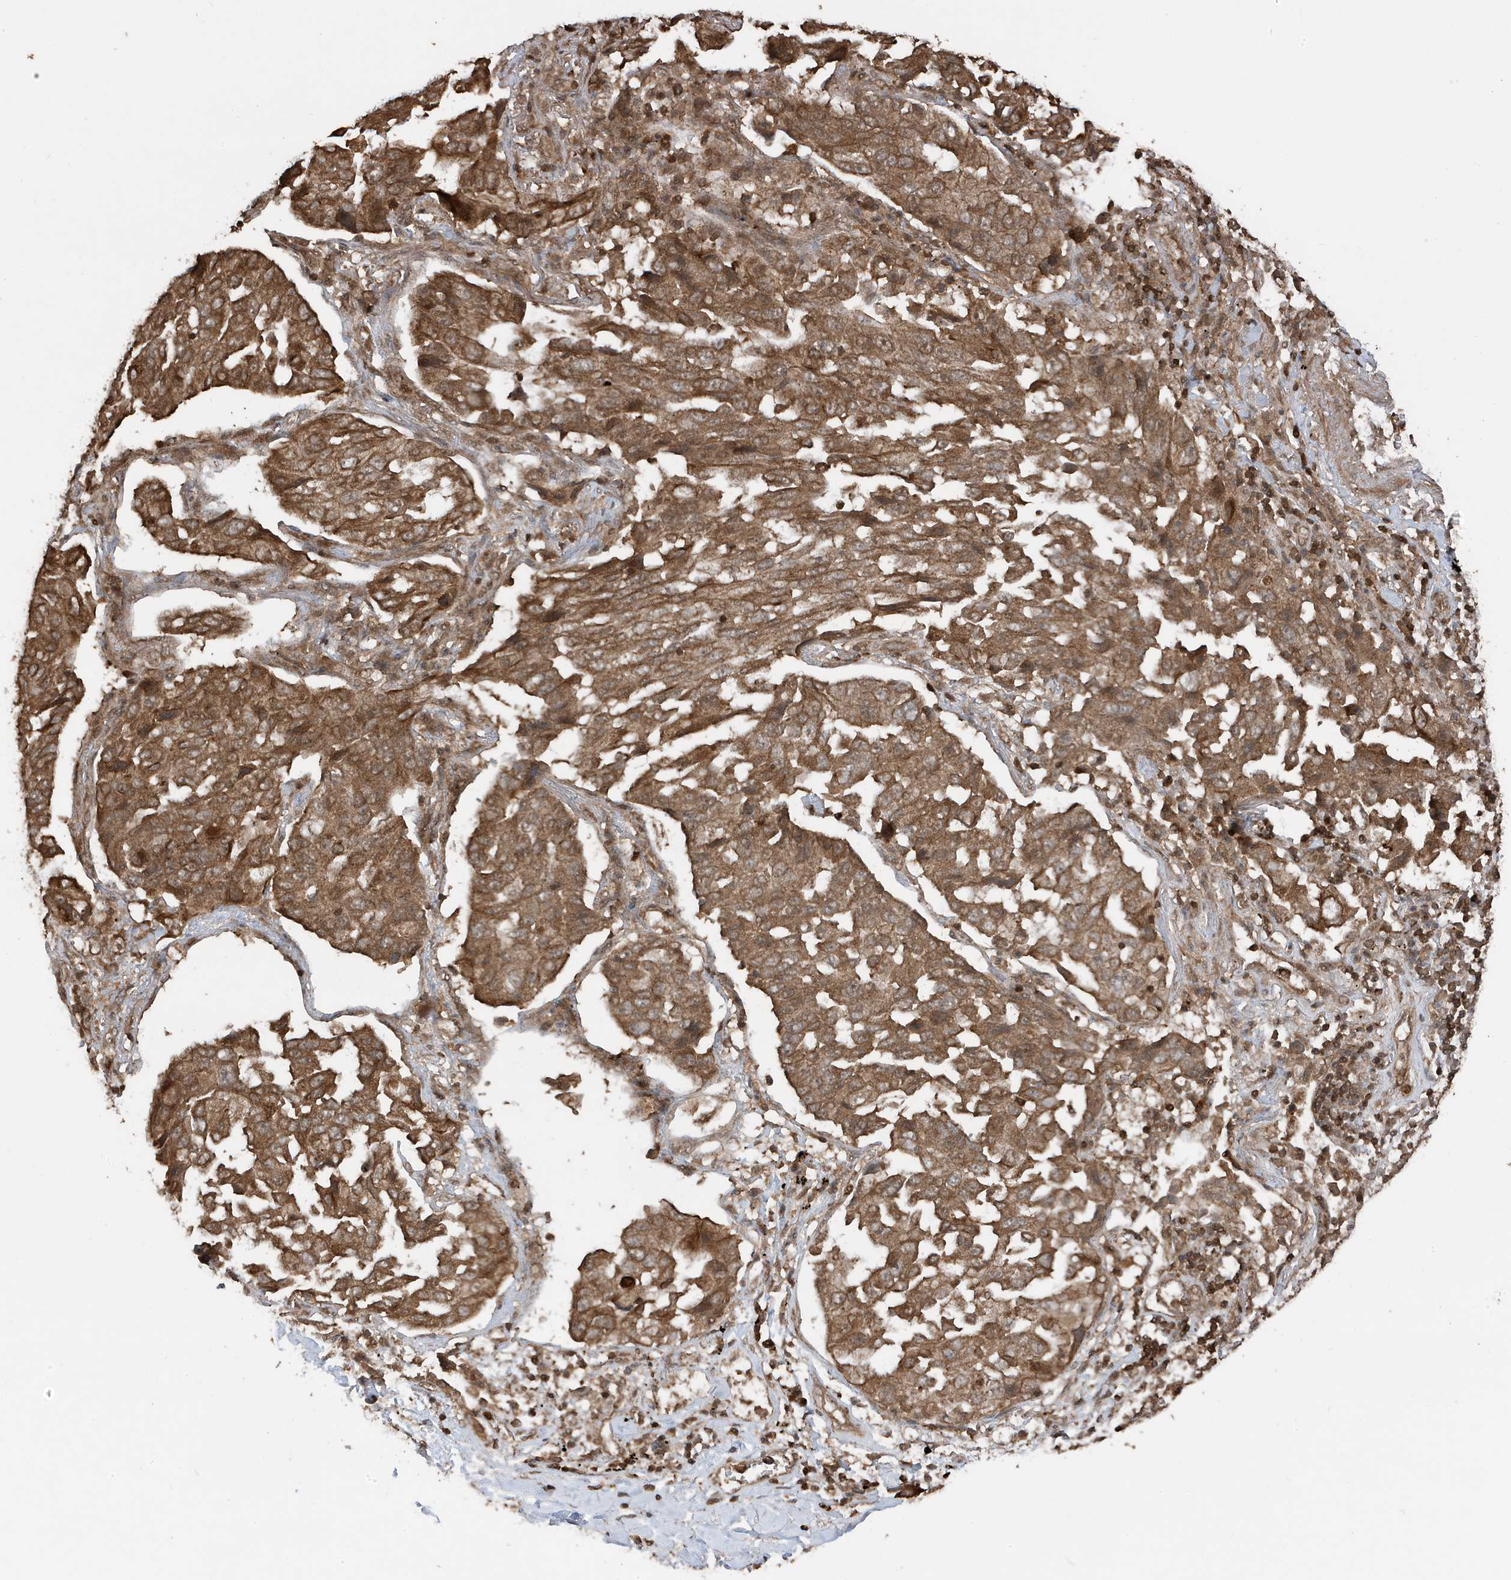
{"staining": {"intensity": "moderate", "quantity": ">75%", "location": "cytoplasmic/membranous"}, "tissue": "lung cancer", "cell_type": "Tumor cells", "image_type": "cancer", "snomed": [{"axis": "morphology", "description": "Adenocarcinoma, NOS"}, {"axis": "topography", "description": "Lung"}], "caption": "About >75% of tumor cells in human lung cancer (adenocarcinoma) demonstrate moderate cytoplasmic/membranous protein expression as visualized by brown immunohistochemical staining.", "gene": "ASAP1", "patient": {"sex": "female", "age": 65}}